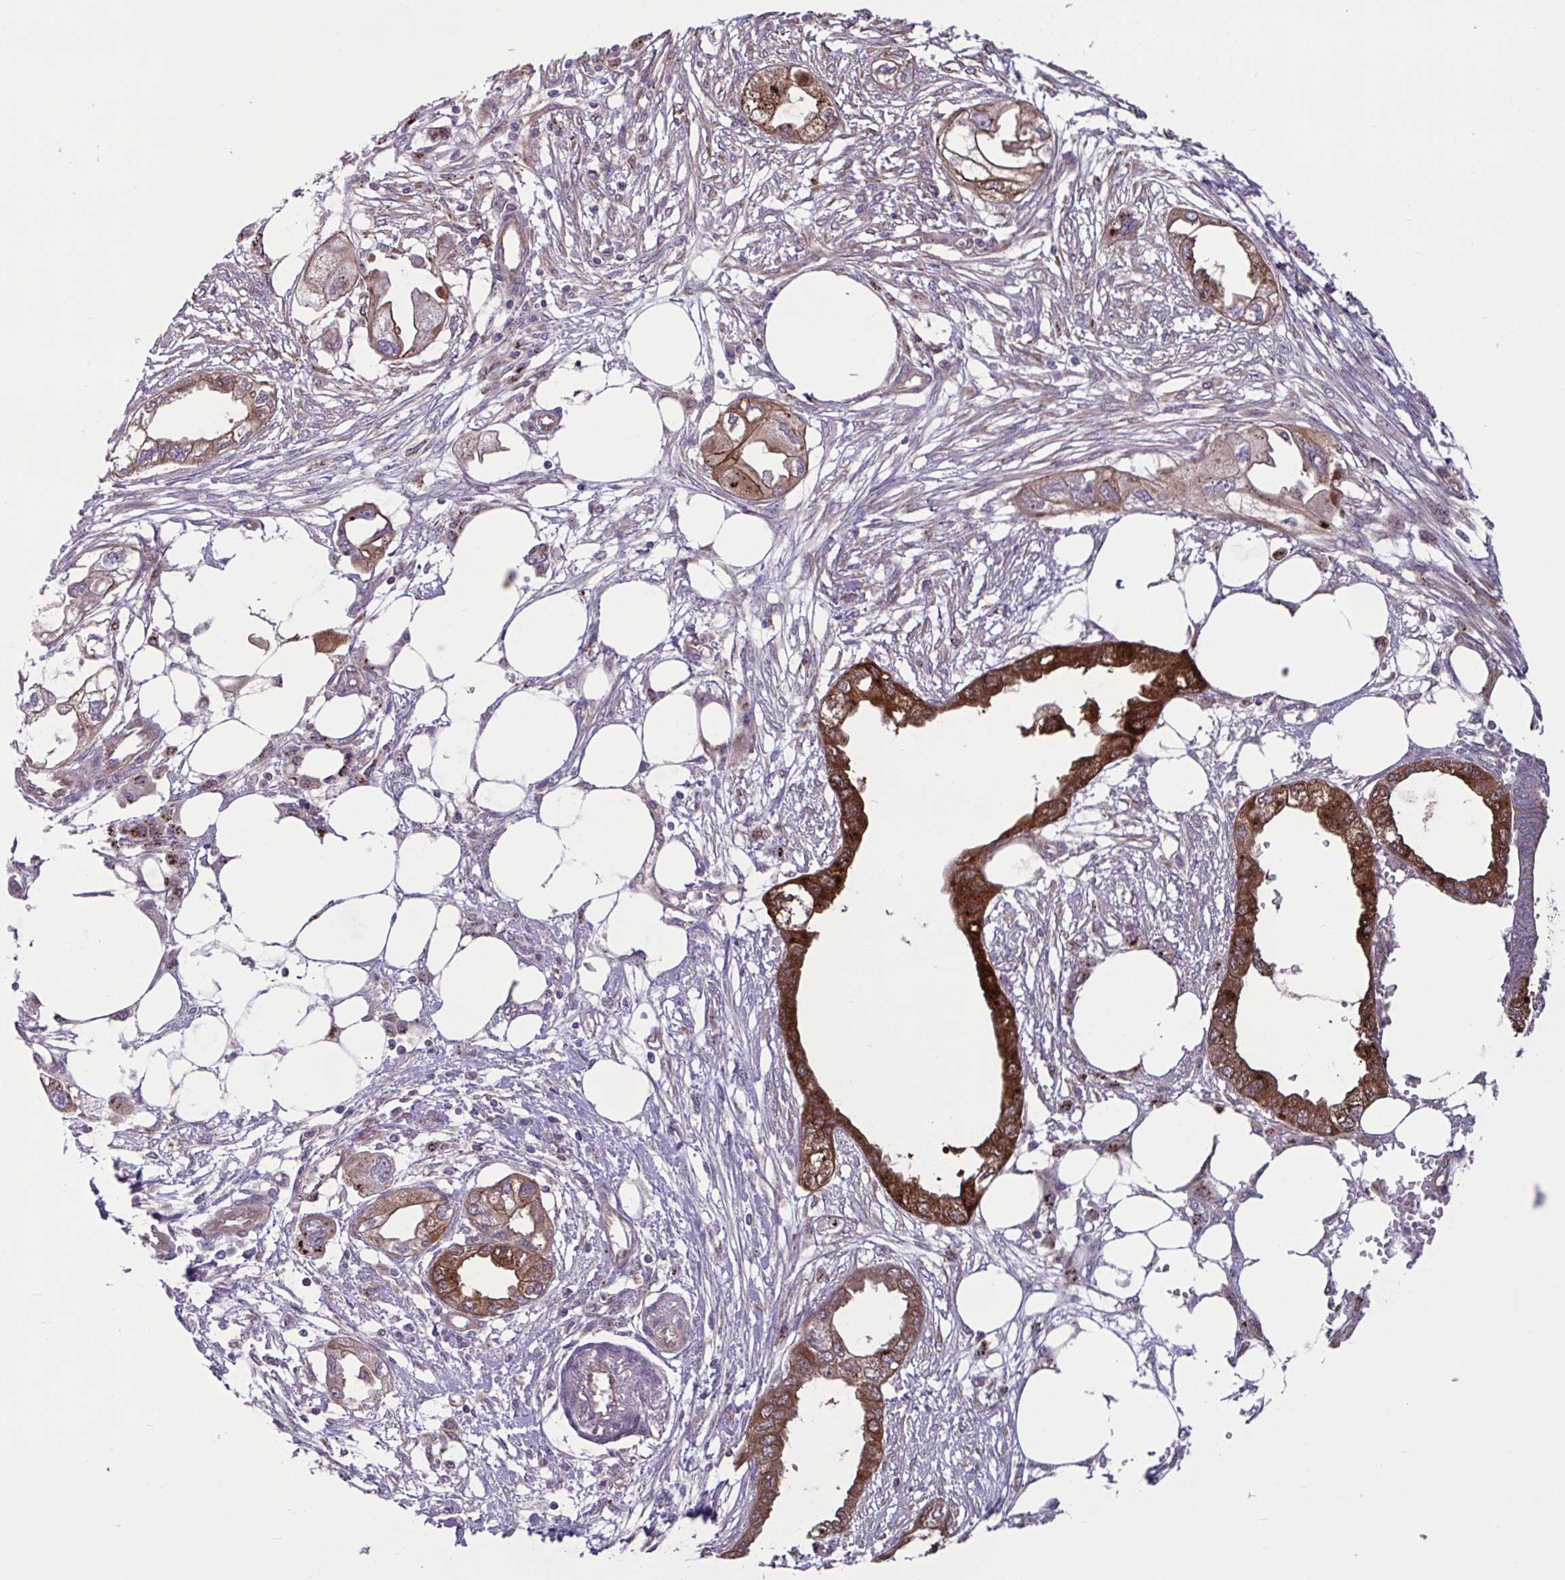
{"staining": {"intensity": "strong", "quantity": ">75%", "location": "cytoplasmic/membranous"}, "tissue": "endometrial cancer", "cell_type": "Tumor cells", "image_type": "cancer", "snomed": [{"axis": "morphology", "description": "Adenocarcinoma, NOS"}, {"axis": "morphology", "description": "Adenocarcinoma, metastatic, NOS"}, {"axis": "topography", "description": "Adipose tissue"}, {"axis": "topography", "description": "Endometrium"}], "caption": "This micrograph shows IHC staining of human adenocarcinoma (endometrial), with high strong cytoplasmic/membranous positivity in about >75% of tumor cells.", "gene": "GLTP", "patient": {"sex": "female", "age": 67}}